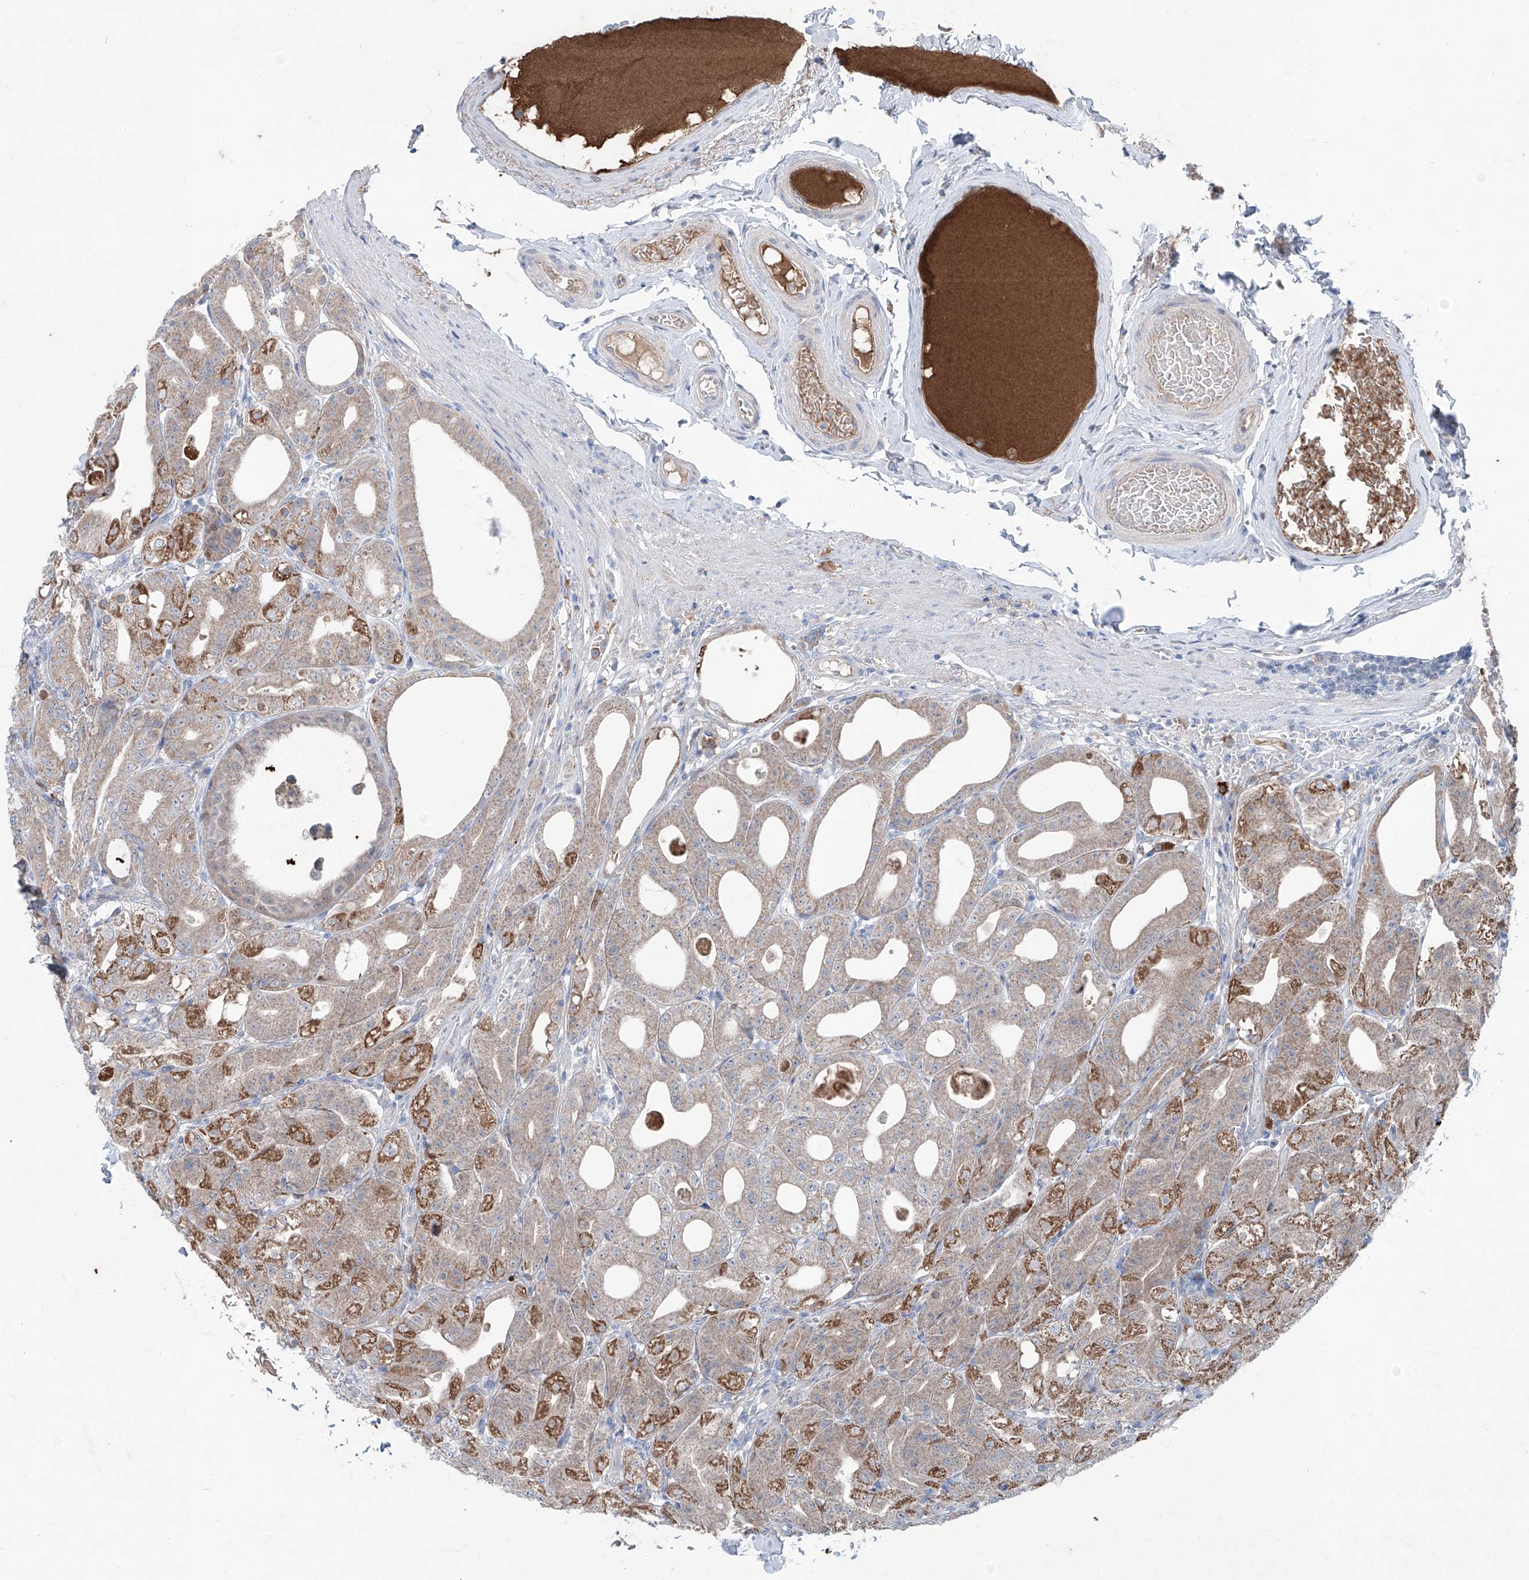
{"staining": {"intensity": "strong", "quantity": "25%-75%", "location": "cytoplasmic/membranous"}, "tissue": "stomach", "cell_type": "Glandular cells", "image_type": "normal", "snomed": [{"axis": "morphology", "description": "Normal tissue, NOS"}, {"axis": "topography", "description": "Stomach, lower"}], "caption": "Protein expression analysis of unremarkable human stomach reveals strong cytoplasmic/membranous expression in about 25%-75% of glandular cells. (Brightfield microscopy of DAB IHC at high magnification).", "gene": "SIX4", "patient": {"sex": "male", "age": 71}}